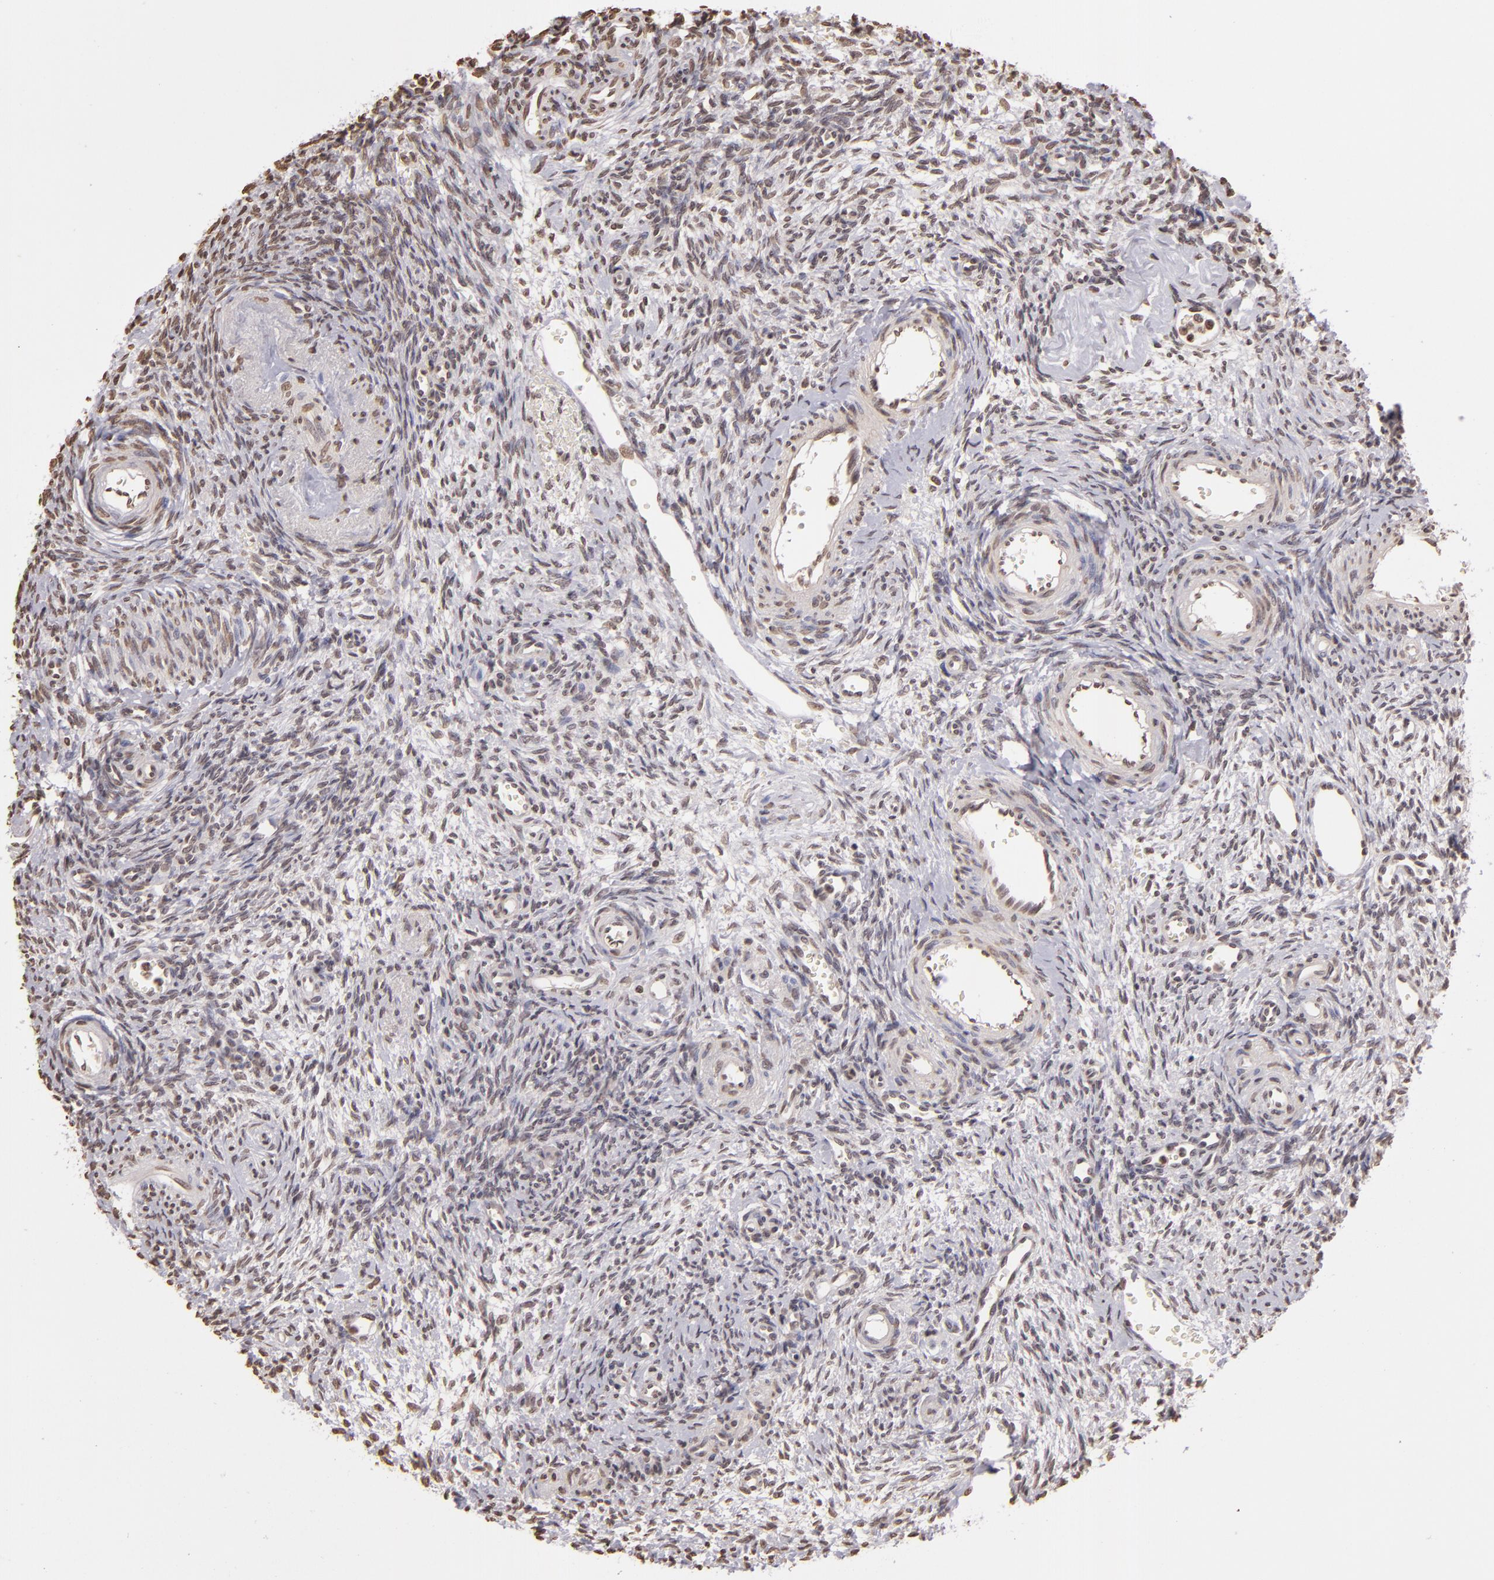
{"staining": {"intensity": "moderate", "quantity": ">75%", "location": "nuclear"}, "tissue": "ovary", "cell_type": "Follicle cells", "image_type": "normal", "snomed": [{"axis": "morphology", "description": "Normal tissue, NOS"}, {"axis": "topography", "description": "Ovary"}], "caption": "Ovary stained for a protein displays moderate nuclear positivity in follicle cells. (IHC, brightfield microscopy, high magnification).", "gene": "THRB", "patient": {"sex": "female", "age": 39}}